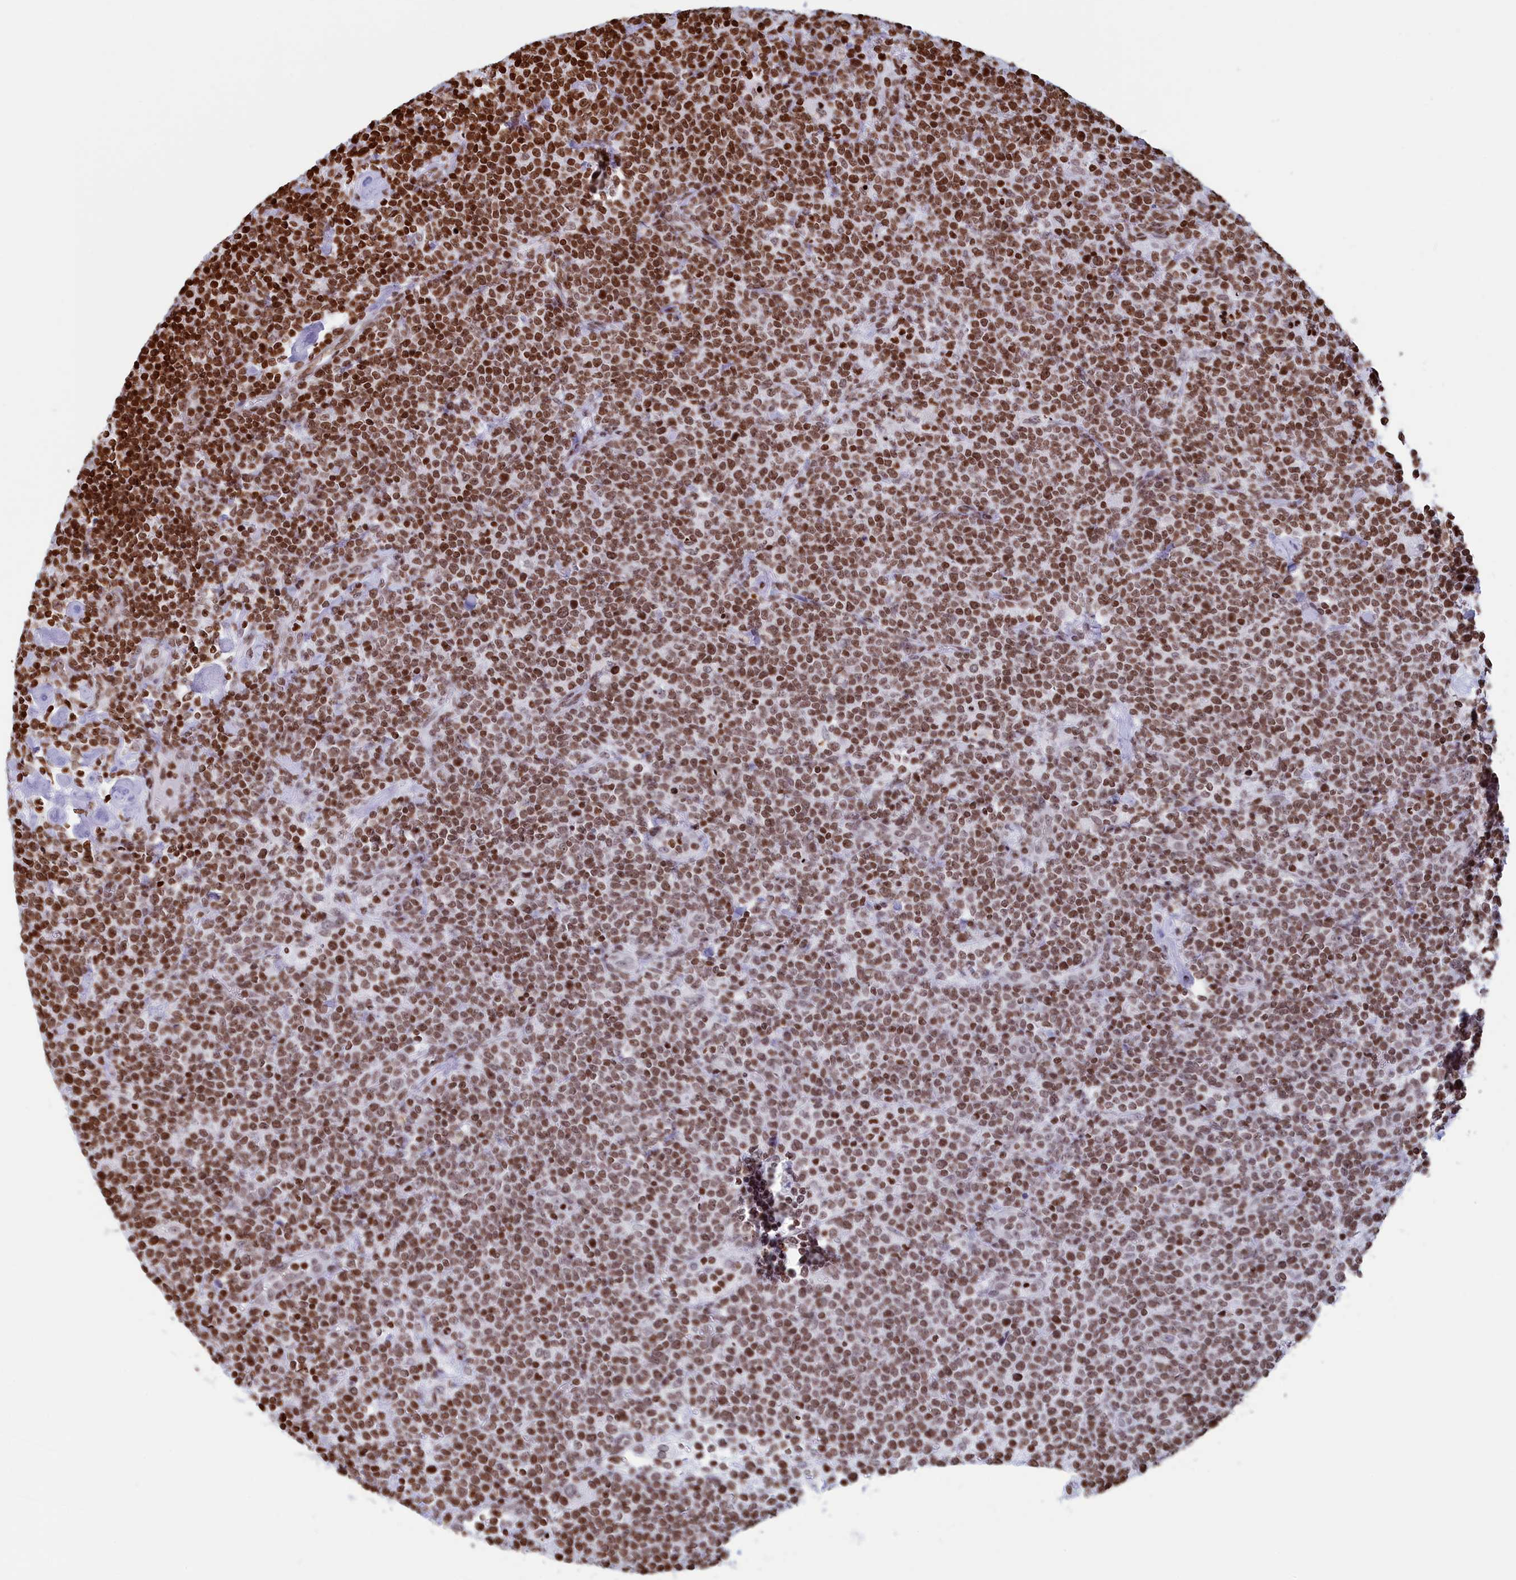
{"staining": {"intensity": "moderate", "quantity": ">75%", "location": "nuclear"}, "tissue": "lymphoma", "cell_type": "Tumor cells", "image_type": "cancer", "snomed": [{"axis": "morphology", "description": "Malignant lymphoma, non-Hodgkin's type, High grade"}, {"axis": "topography", "description": "Lymph node"}], "caption": "Lymphoma stained with IHC exhibits moderate nuclear positivity in about >75% of tumor cells. (DAB (3,3'-diaminobenzidine) IHC with brightfield microscopy, high magnification).", "gene": "APOBEC3A", "patient": {"sex": "male", "age": 61}}